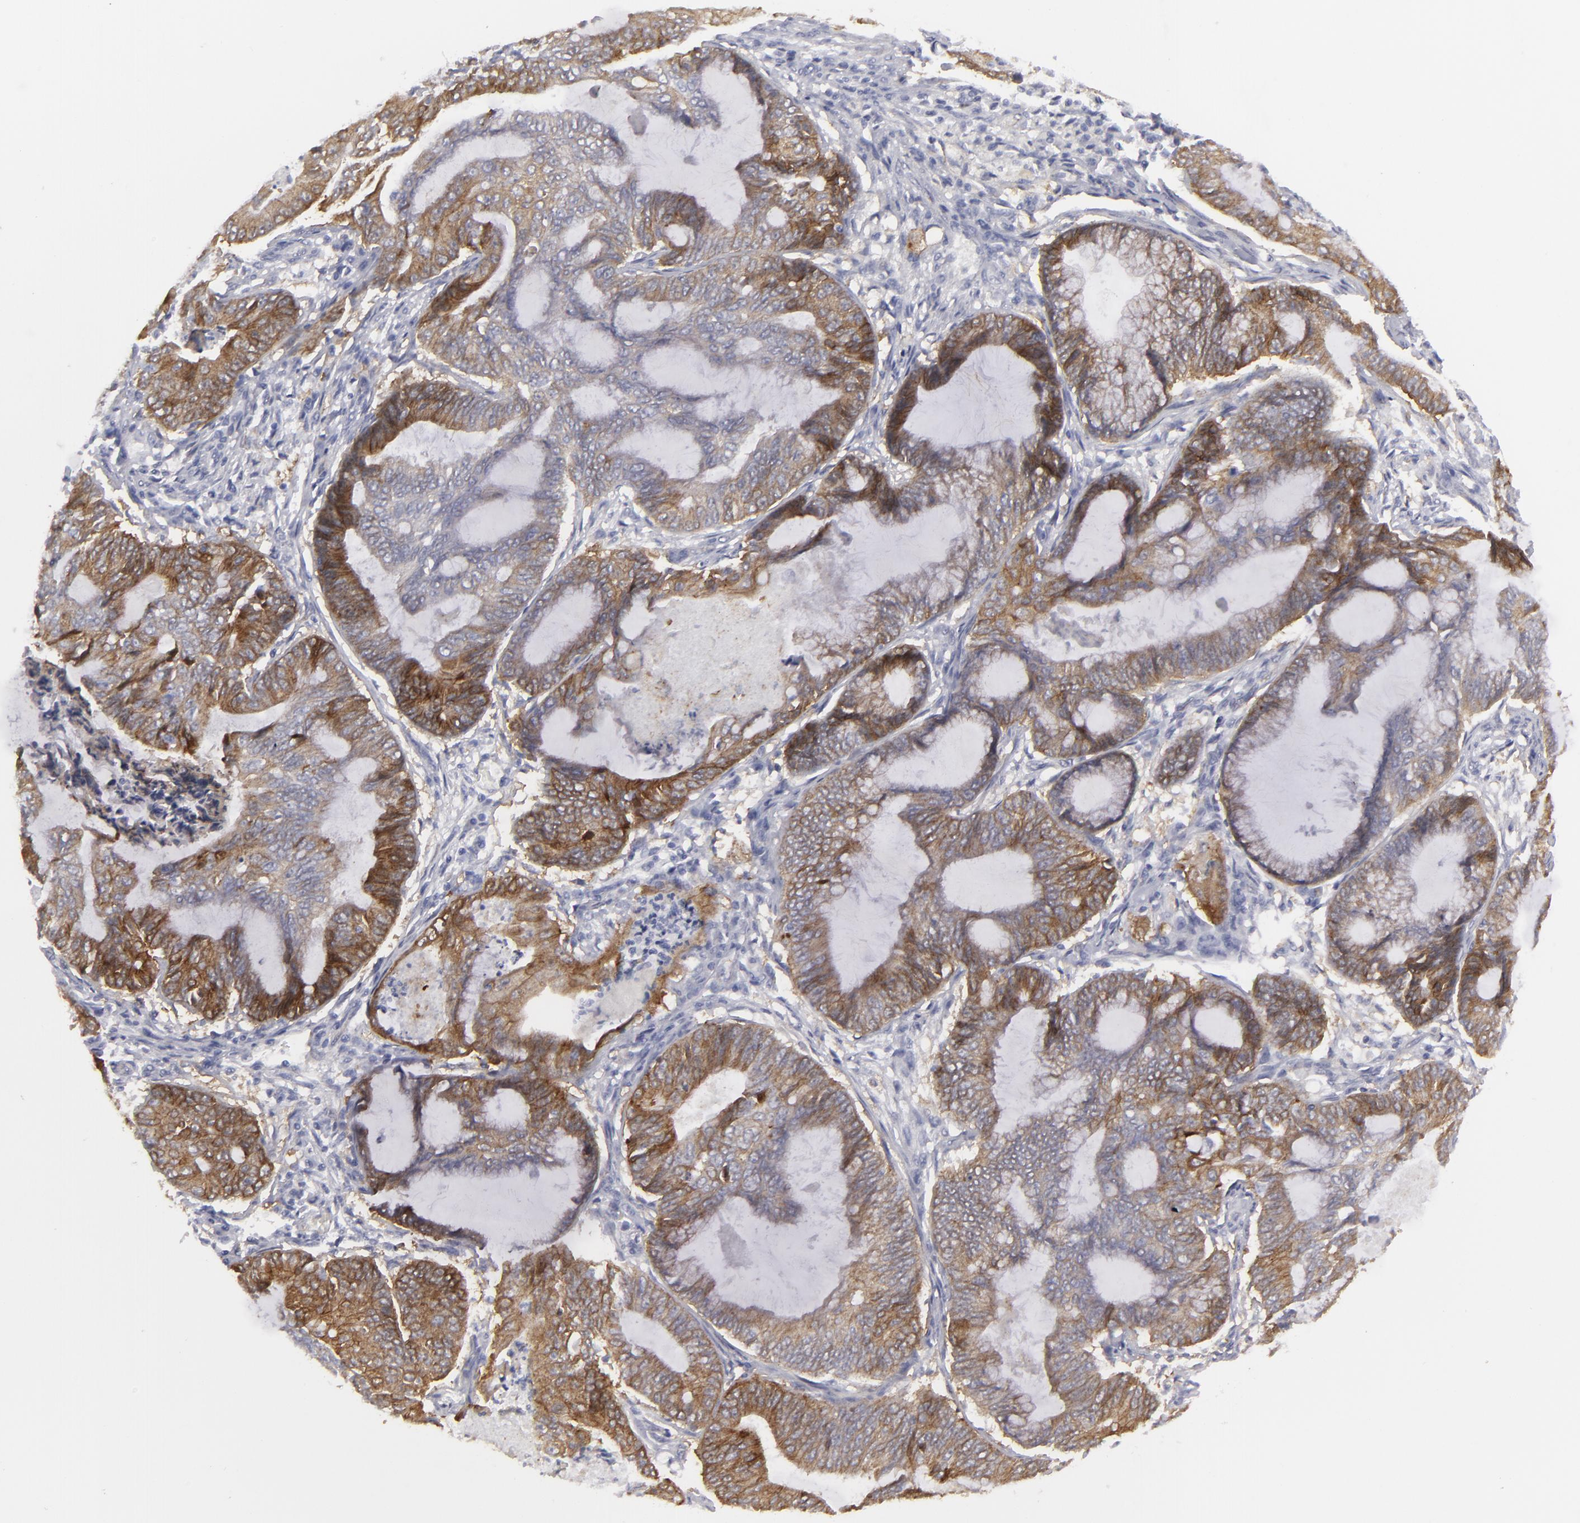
{"staining": {"intensity": "moderate", "quantity": ">75%", "location": "cytoplasmic/membranous"}, "tissue": "endometrial cancer", "cell_type": "Tumor cells", "image_type": "cancer", "snomed": [{"axis": "morphology", "description": "Adenocarcinoma, NOS"}, {"axis": "topography", "description": "Endometrium"}], "caption": "Adenocarcinoma (endometrial) stained with a protein marker demonstrates moderate staining in tumor cells.", "gene": "JUP", "patient": {"sex": "female", "age": 63}}